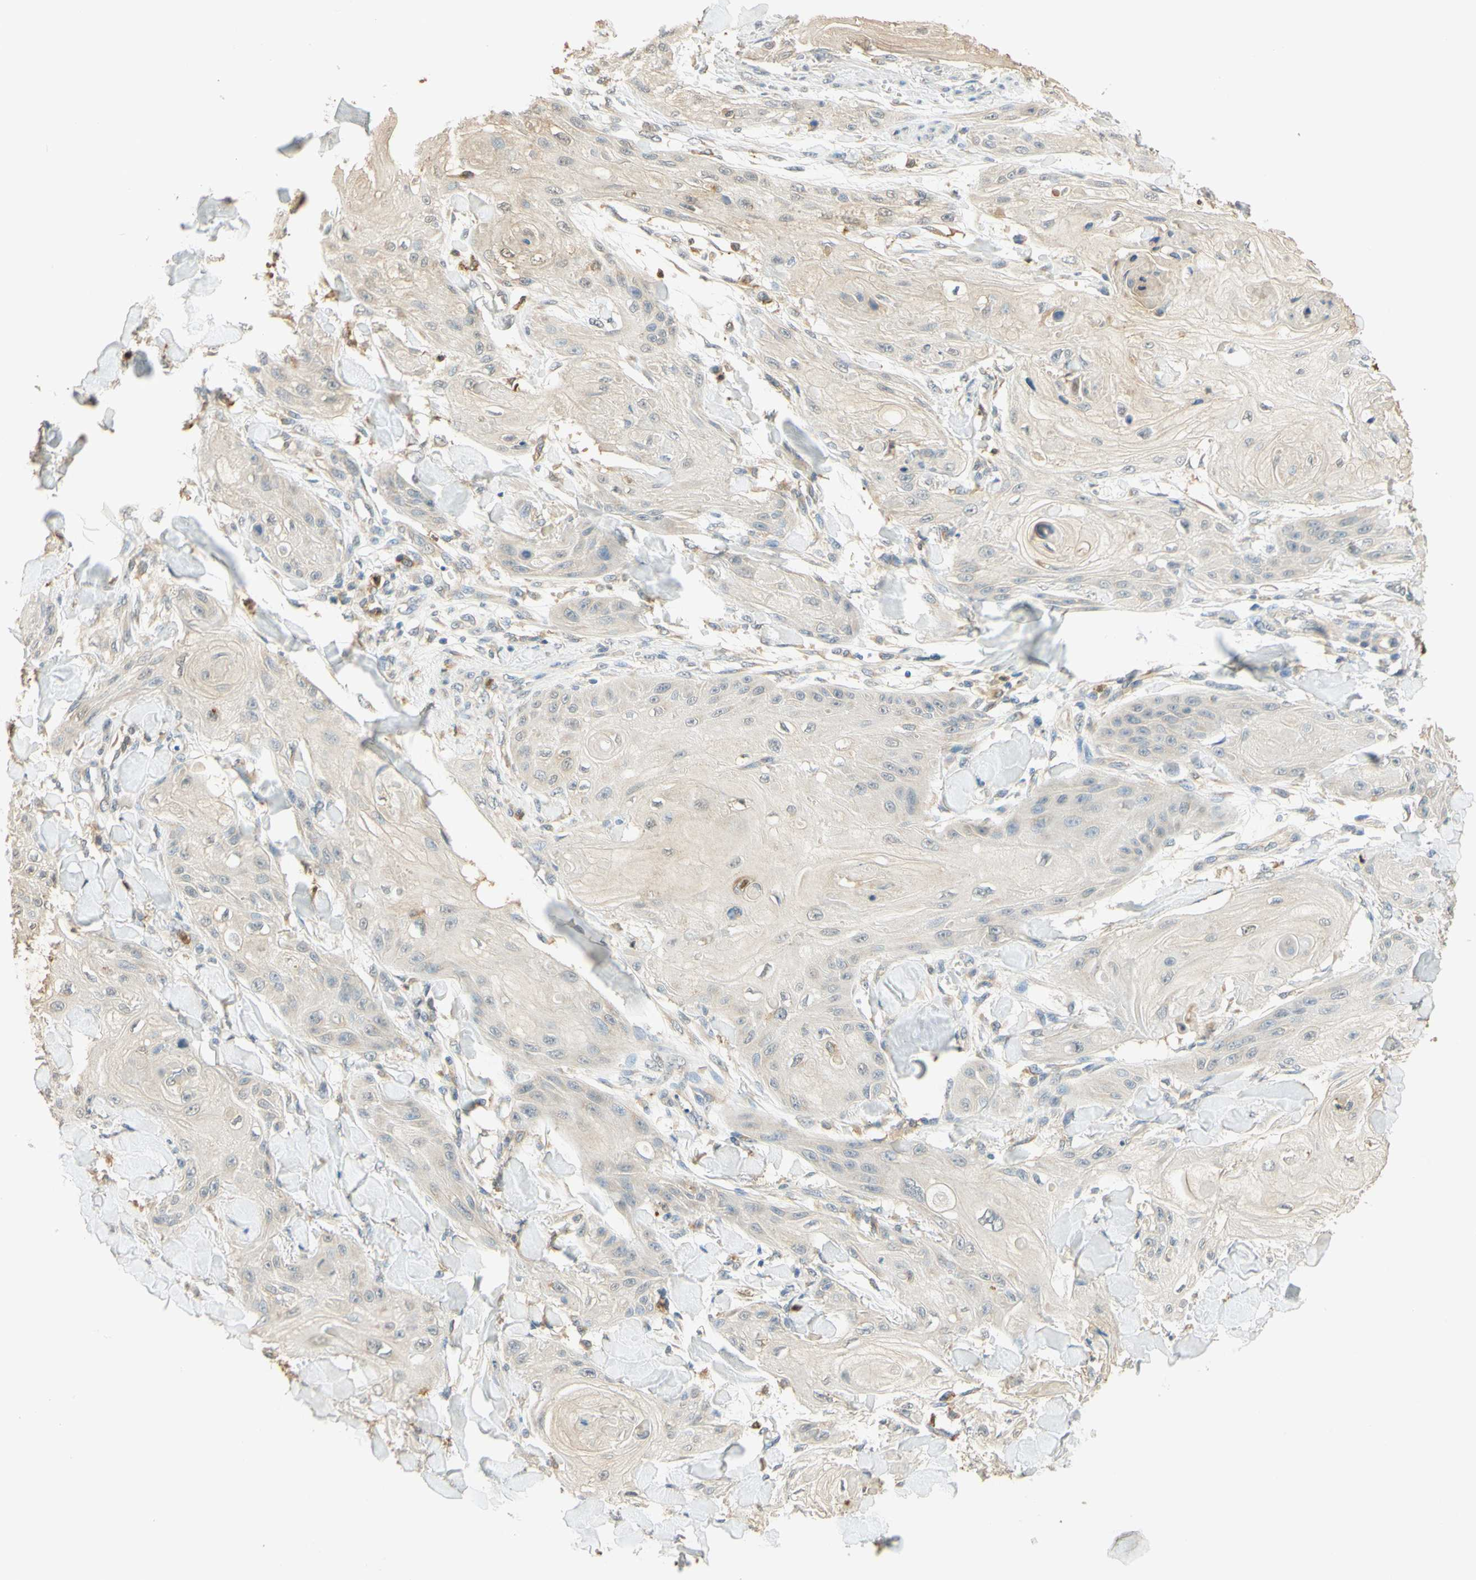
{"staining": {"intensity": "negative", "quantity": "none", "location": "none"}, "tissue": "skin cancer", "cell_type": "Tumor cells", "image_type": "cancer", "snomed": [{"axis": "morphology", "description": "Squamous cell carcinoma, NOS"}, {"axis": "topography", "description": "Skin"}], "caption": "Tumor cells show no significant staining in squamous cell carcinoma (skin). The staining is performed using DAB (3,3'-diaminobenzidine) brown chromogen with nuclei counter-stained in using hematoxylin.", "gene": "ENTREP2", "patient": {"sex": "male", "age": 74}}